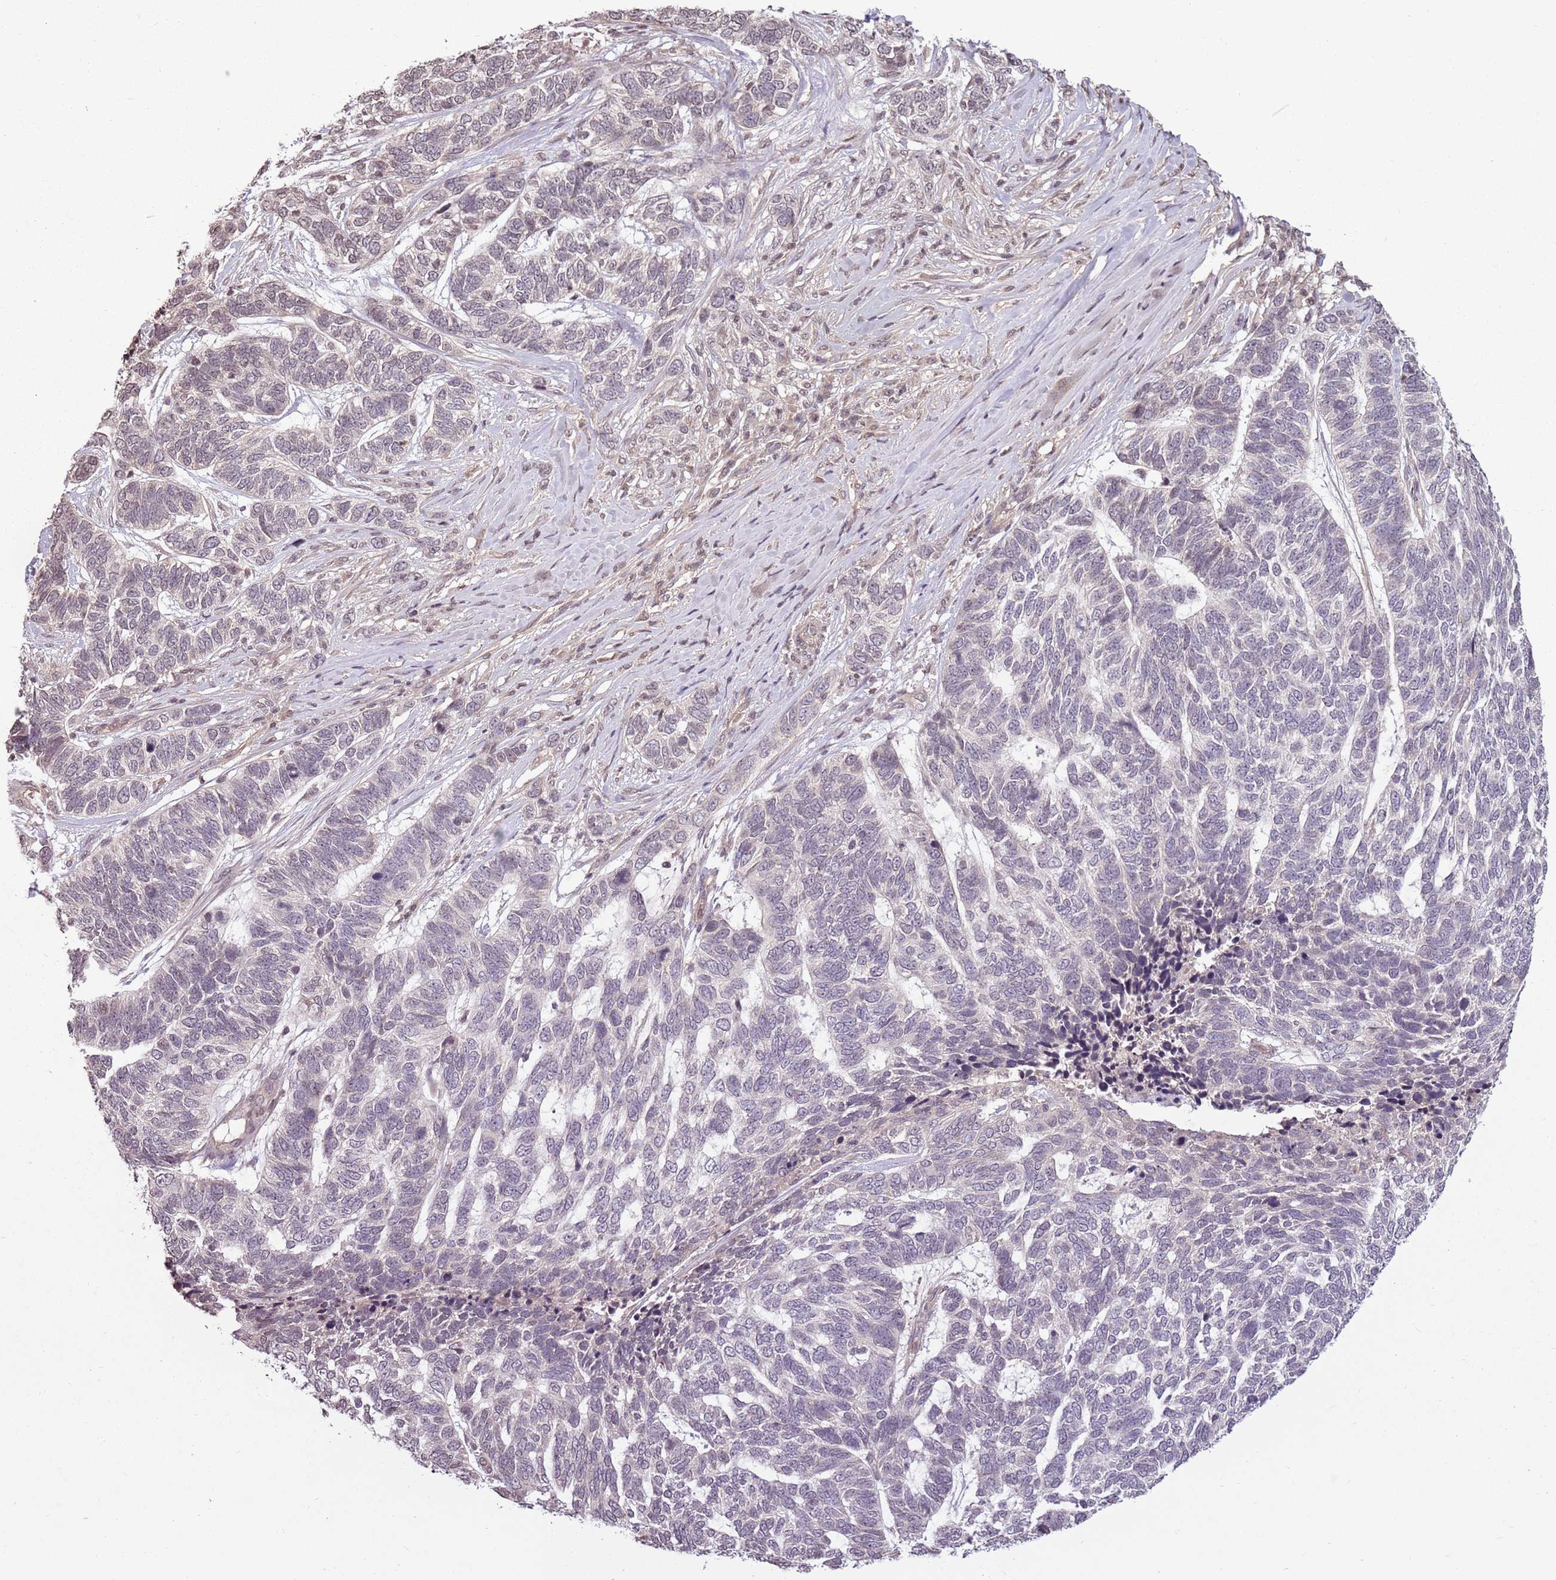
{"staining": {"intensity": "weak", "quantity": "<25%", "location": "cytoplasmic/membranous"}, "tissue": "skin cancer", "cell_type": "Tumor cells", "image_type": "cancer", "snomed": [{"axis": "morphology", "description": "Basal cell carcinoma"}, {"axis": "topography", "description": "Skin"}], "caption": "Human skin basal cell carcinoma stained for a protein using immunohistochemistry demonstrates no expression in tumor cells.", "gene": "CAPN9", "patient": {"sex": "female", "age": 65}}